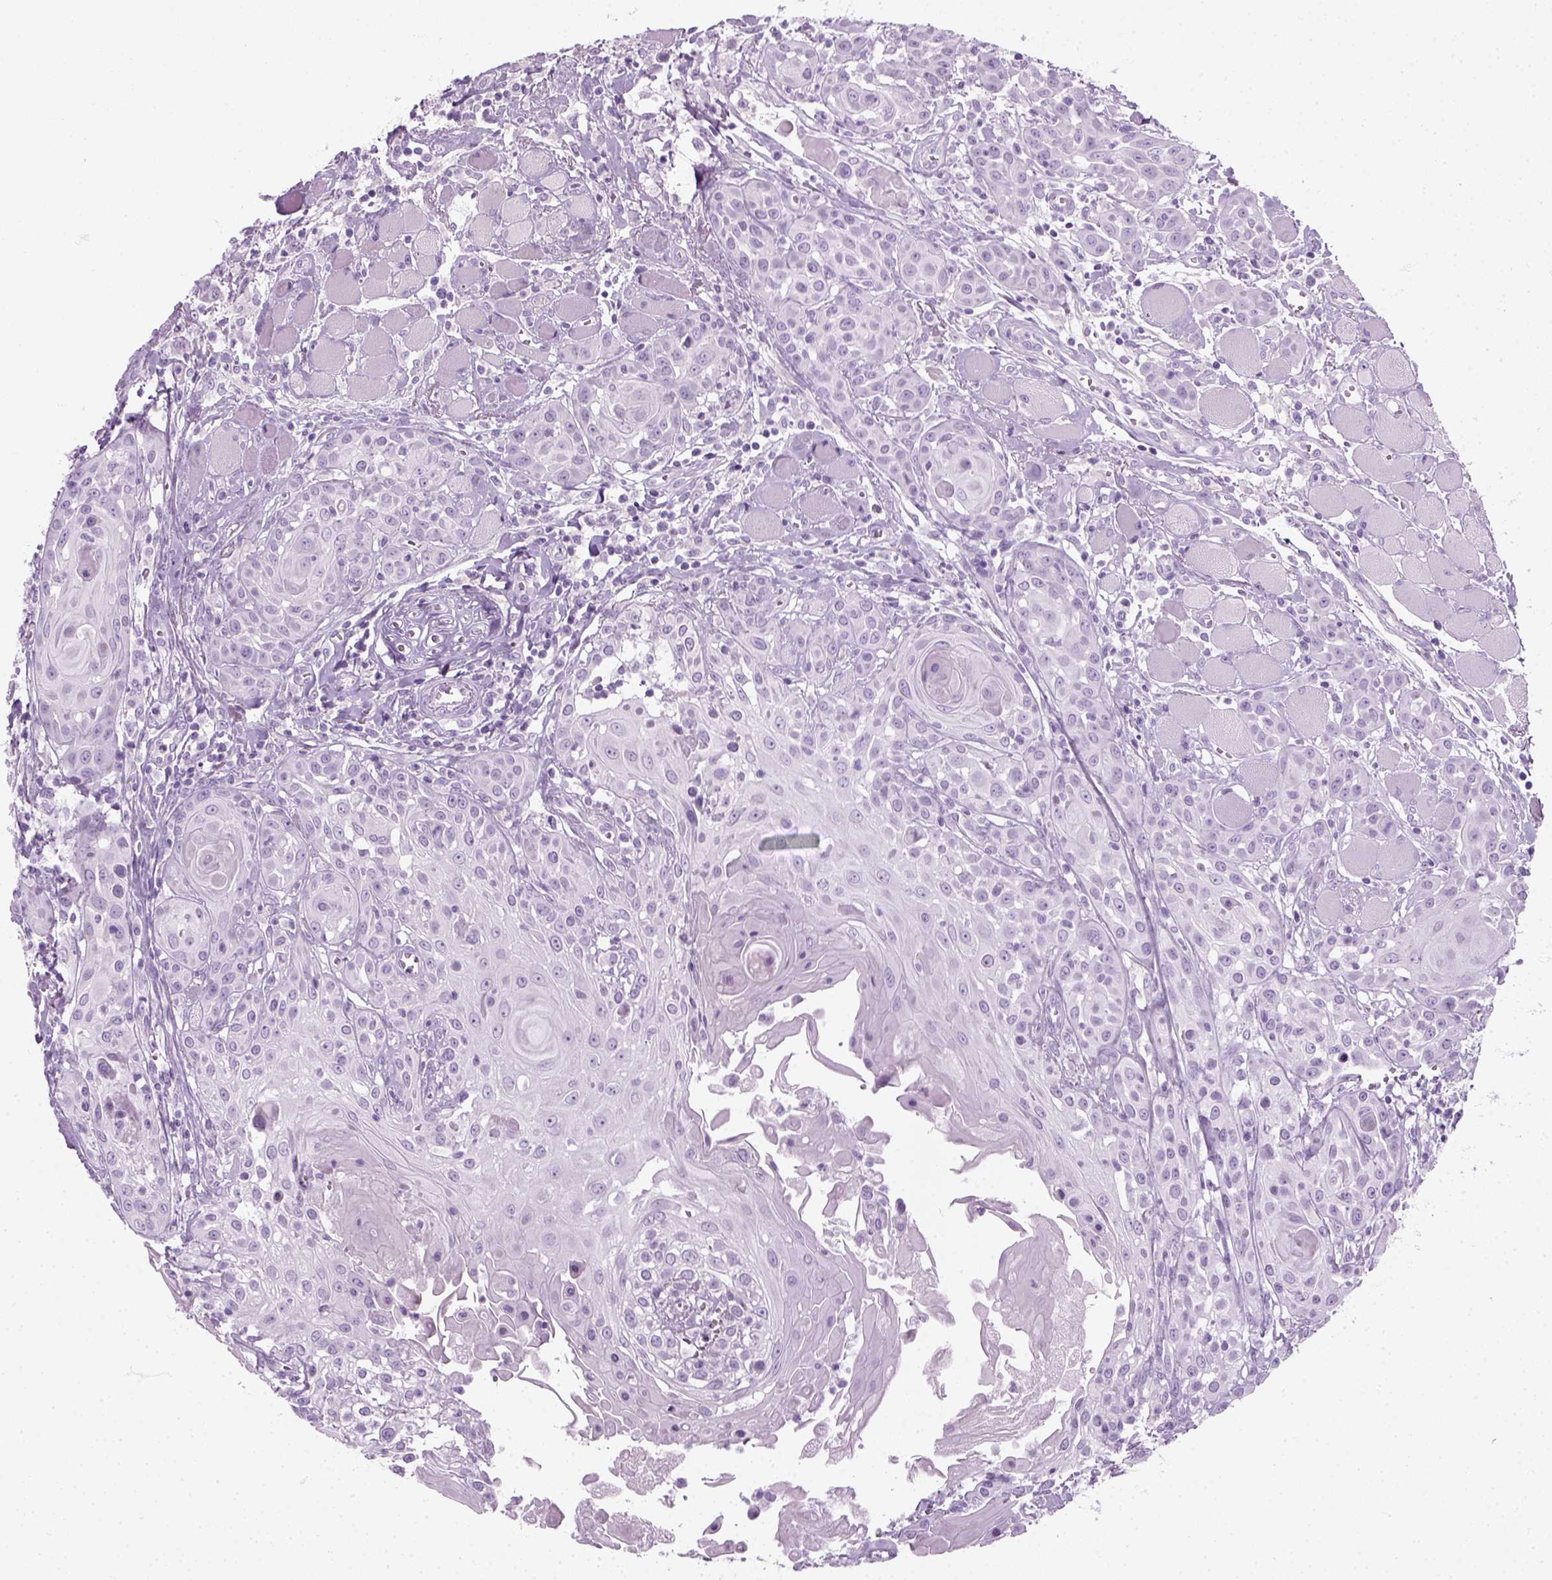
{"staining": {"intensity": "negative", "quantity": "none", "location": "none"}, "tissue": "head and neck cancer", "cell_type": "Tumor cells", "image_type": "cancer", "snomed": [{"axis": "morphology", "description": "Squamous cell carcinoma, NOS"}, {"axis": "topography", "description": "Head-Neck"}], "caption": "Head and neck squamous cell carcinoma was stained to show a protein in brown. There is no significant staining in tumor cells.", "gene": "SLC12A5", "patient": {"sex": "female", "age": 80}}